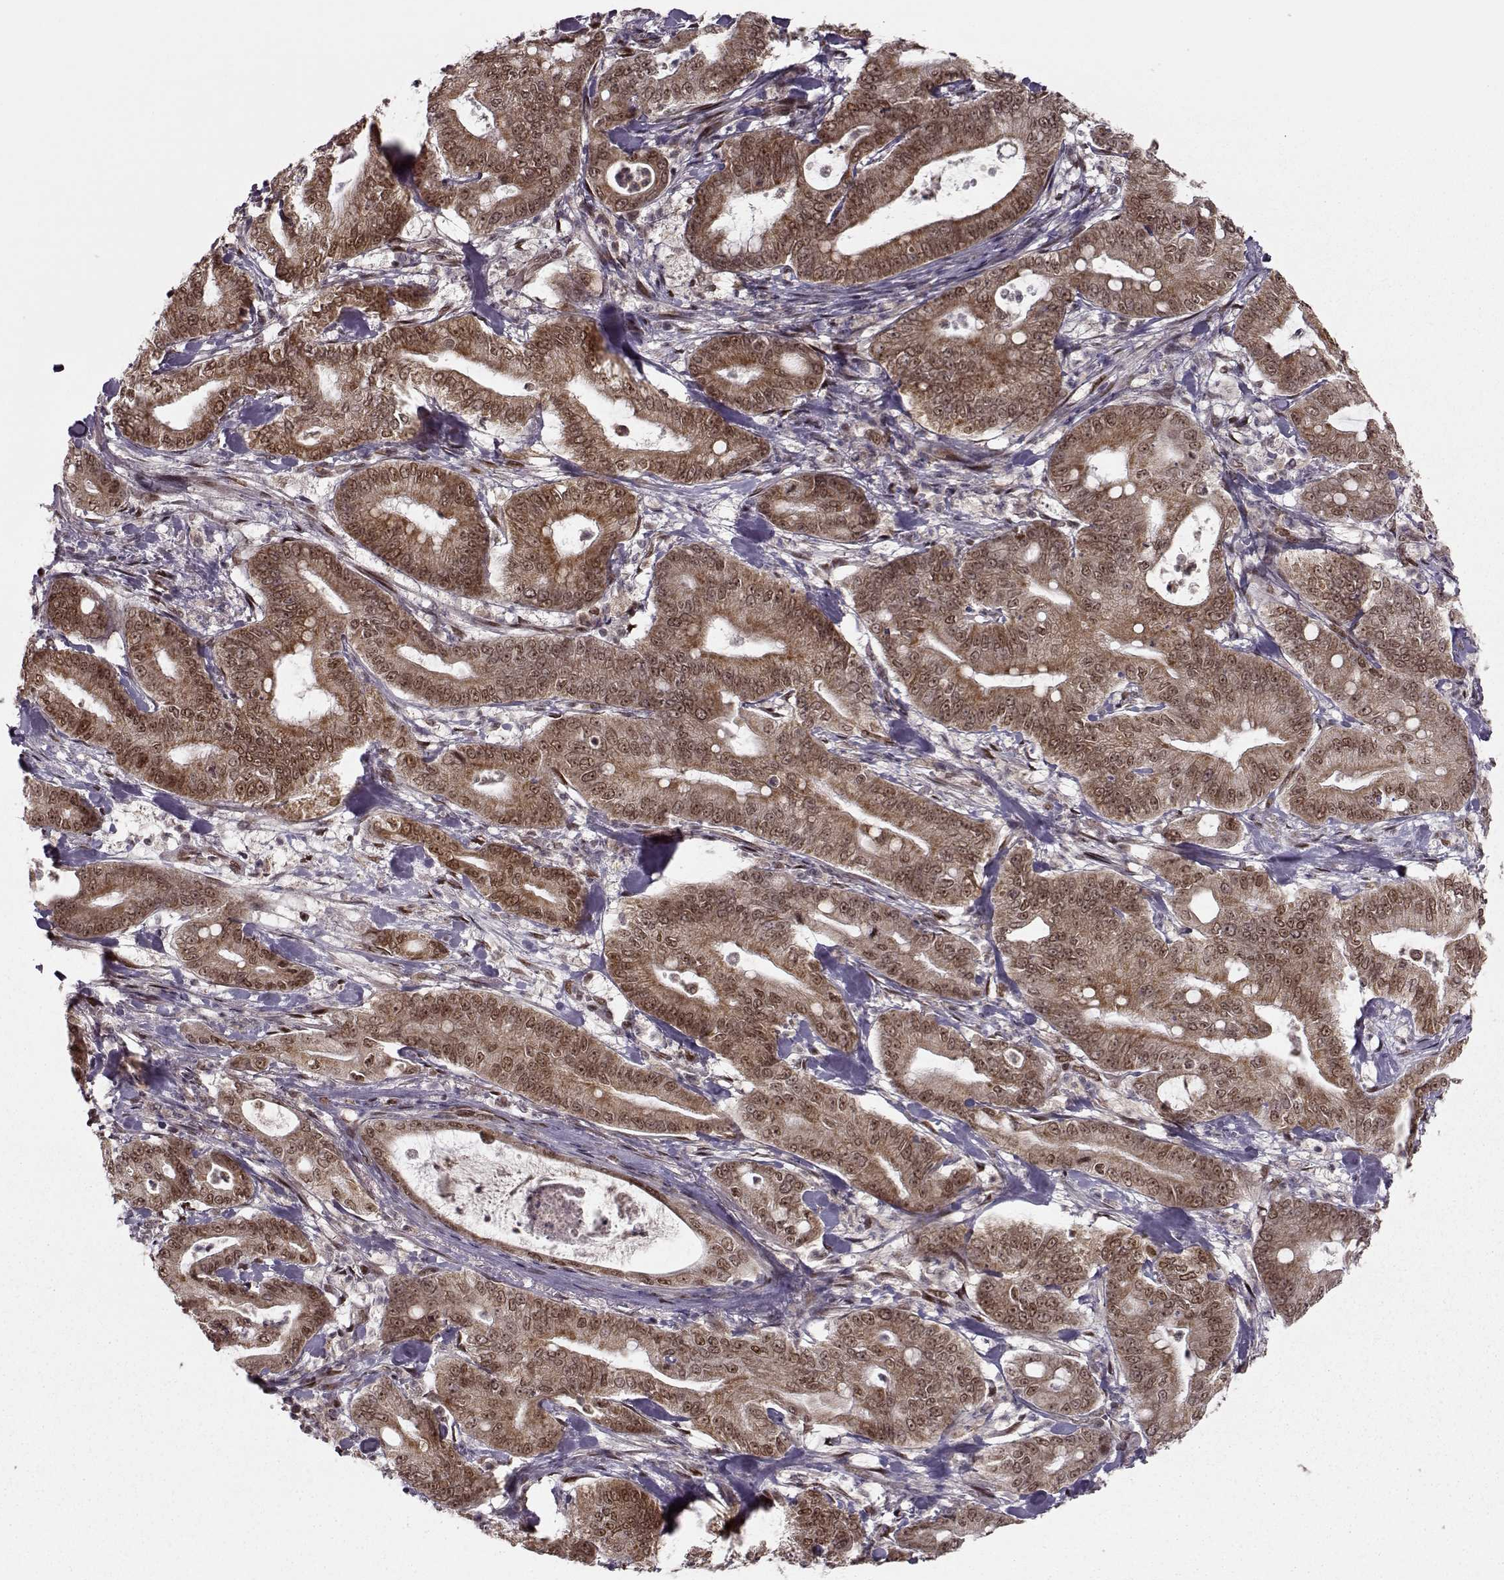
{"staining": {"intensity": "moderate", "quantity": ">75%", "location": "cytoplasmic/membranous,nuclear"}, "tissue": "pancreatic cancer", "cell_type": "Tumor cells", "image_type": "cancer", "snomed": [{"axis": "morphology", "description": "Adenocarcinoma, NOS"}, {"axis": "topography", "description": "Pancreas"}], "caption": "Protein staining demonstrates moderate cytoplasmic/membranous and nuclear staining in about >75% of tumor cells in adenocarcinoma (pancreatic).", "gene": "RAI1", "patient": {"sex": "male", "age": 71}}